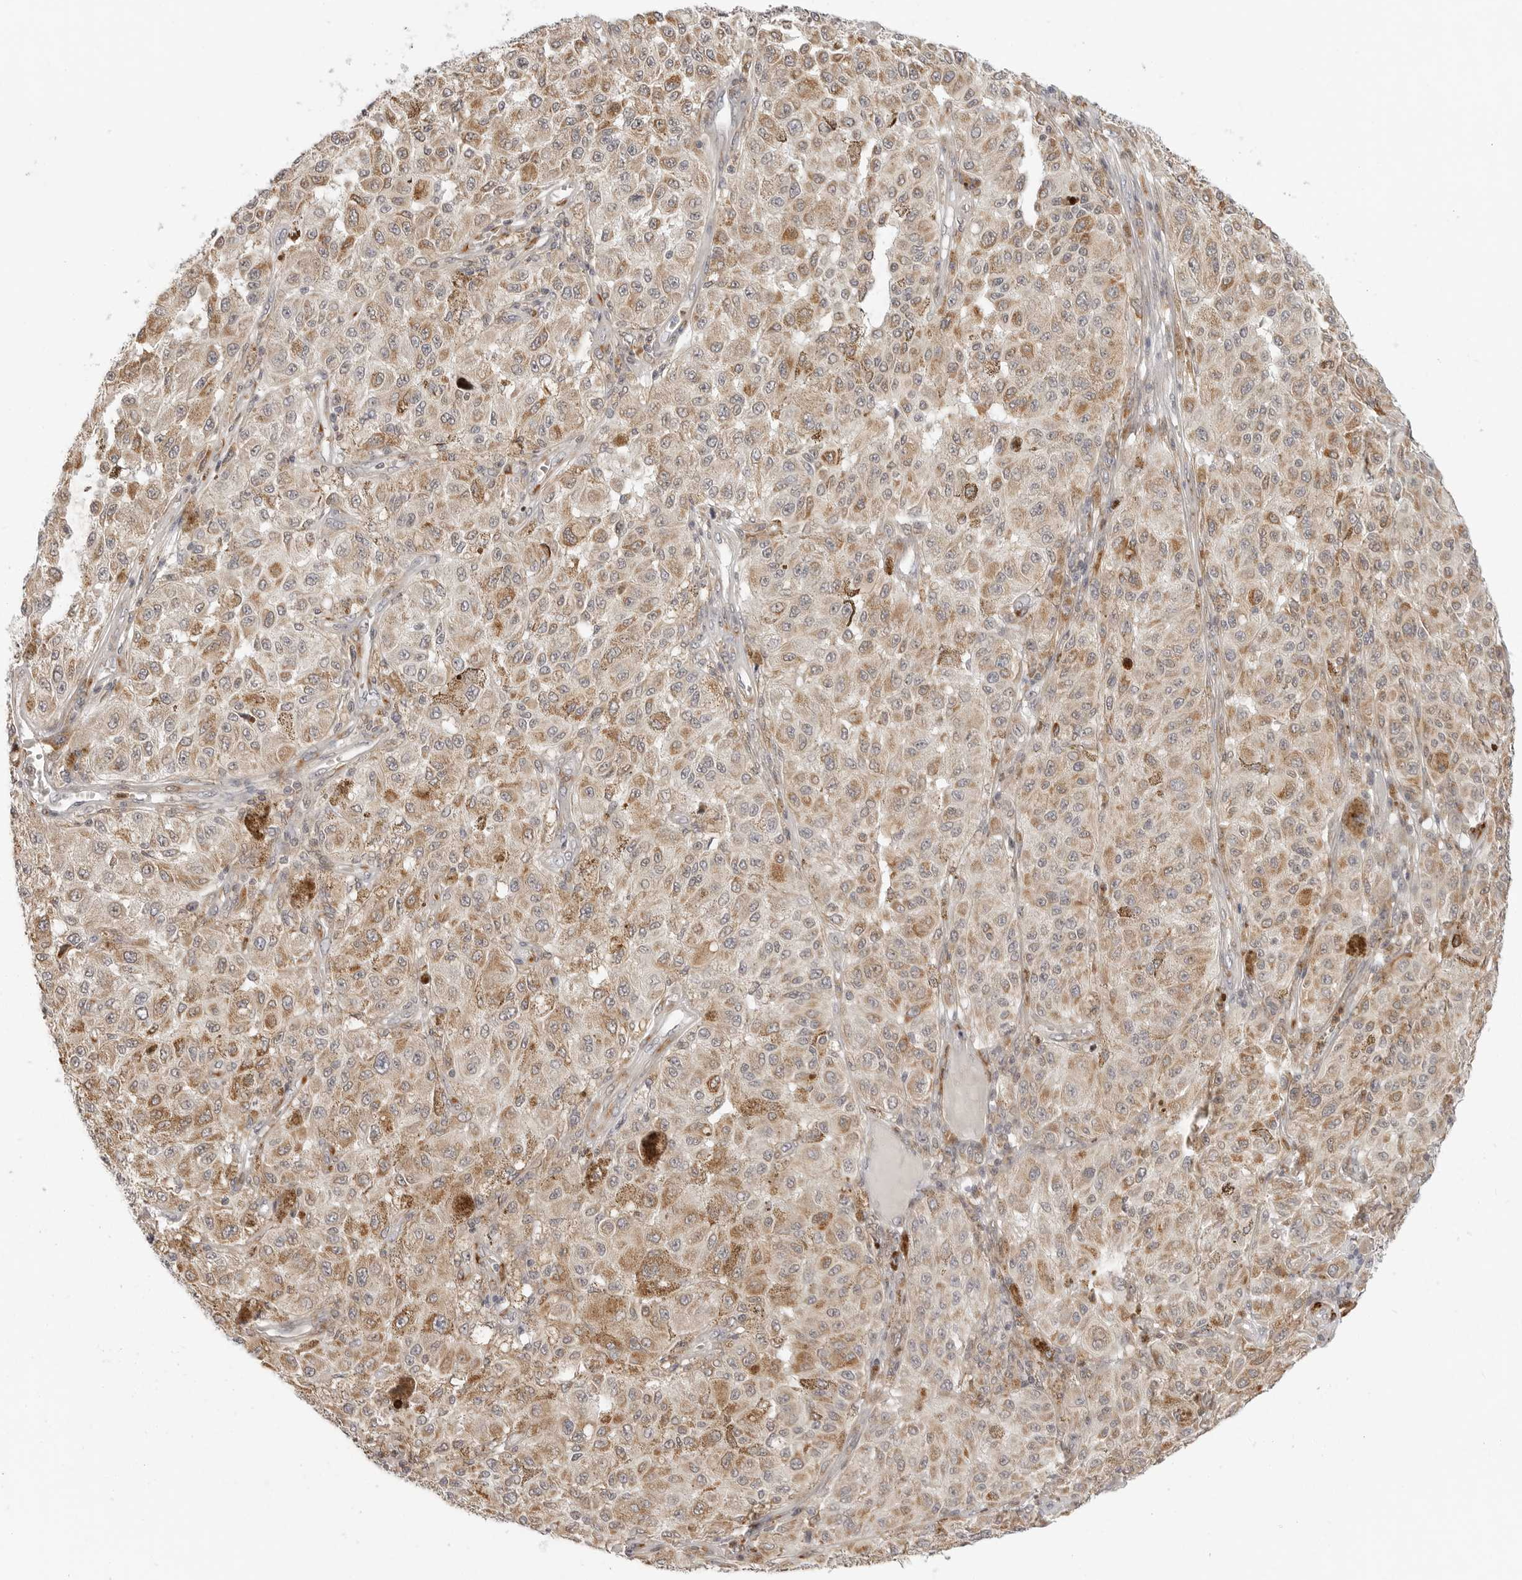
{"staining": {"intensity": "moderate", "quantity": ">75%", "location": "cytoplasmic/membranous"}, "tissue": "melanoma", "cell_type": "Tumor cells", "image_type": "cancer", "snomed": [{"axis": "morphology", "description": "Malignant melanoma, NOS"}, {"axis": "topography", "description": "Skin"}], "caption": "This is an image of immunohistochemistry staining of malignant melanoma, which shows moderate expression in the cytoplasmic/membranous of tumor cells.", "gene": "C1QTNF1", "patient": {"sex": "female", "age": 64}}